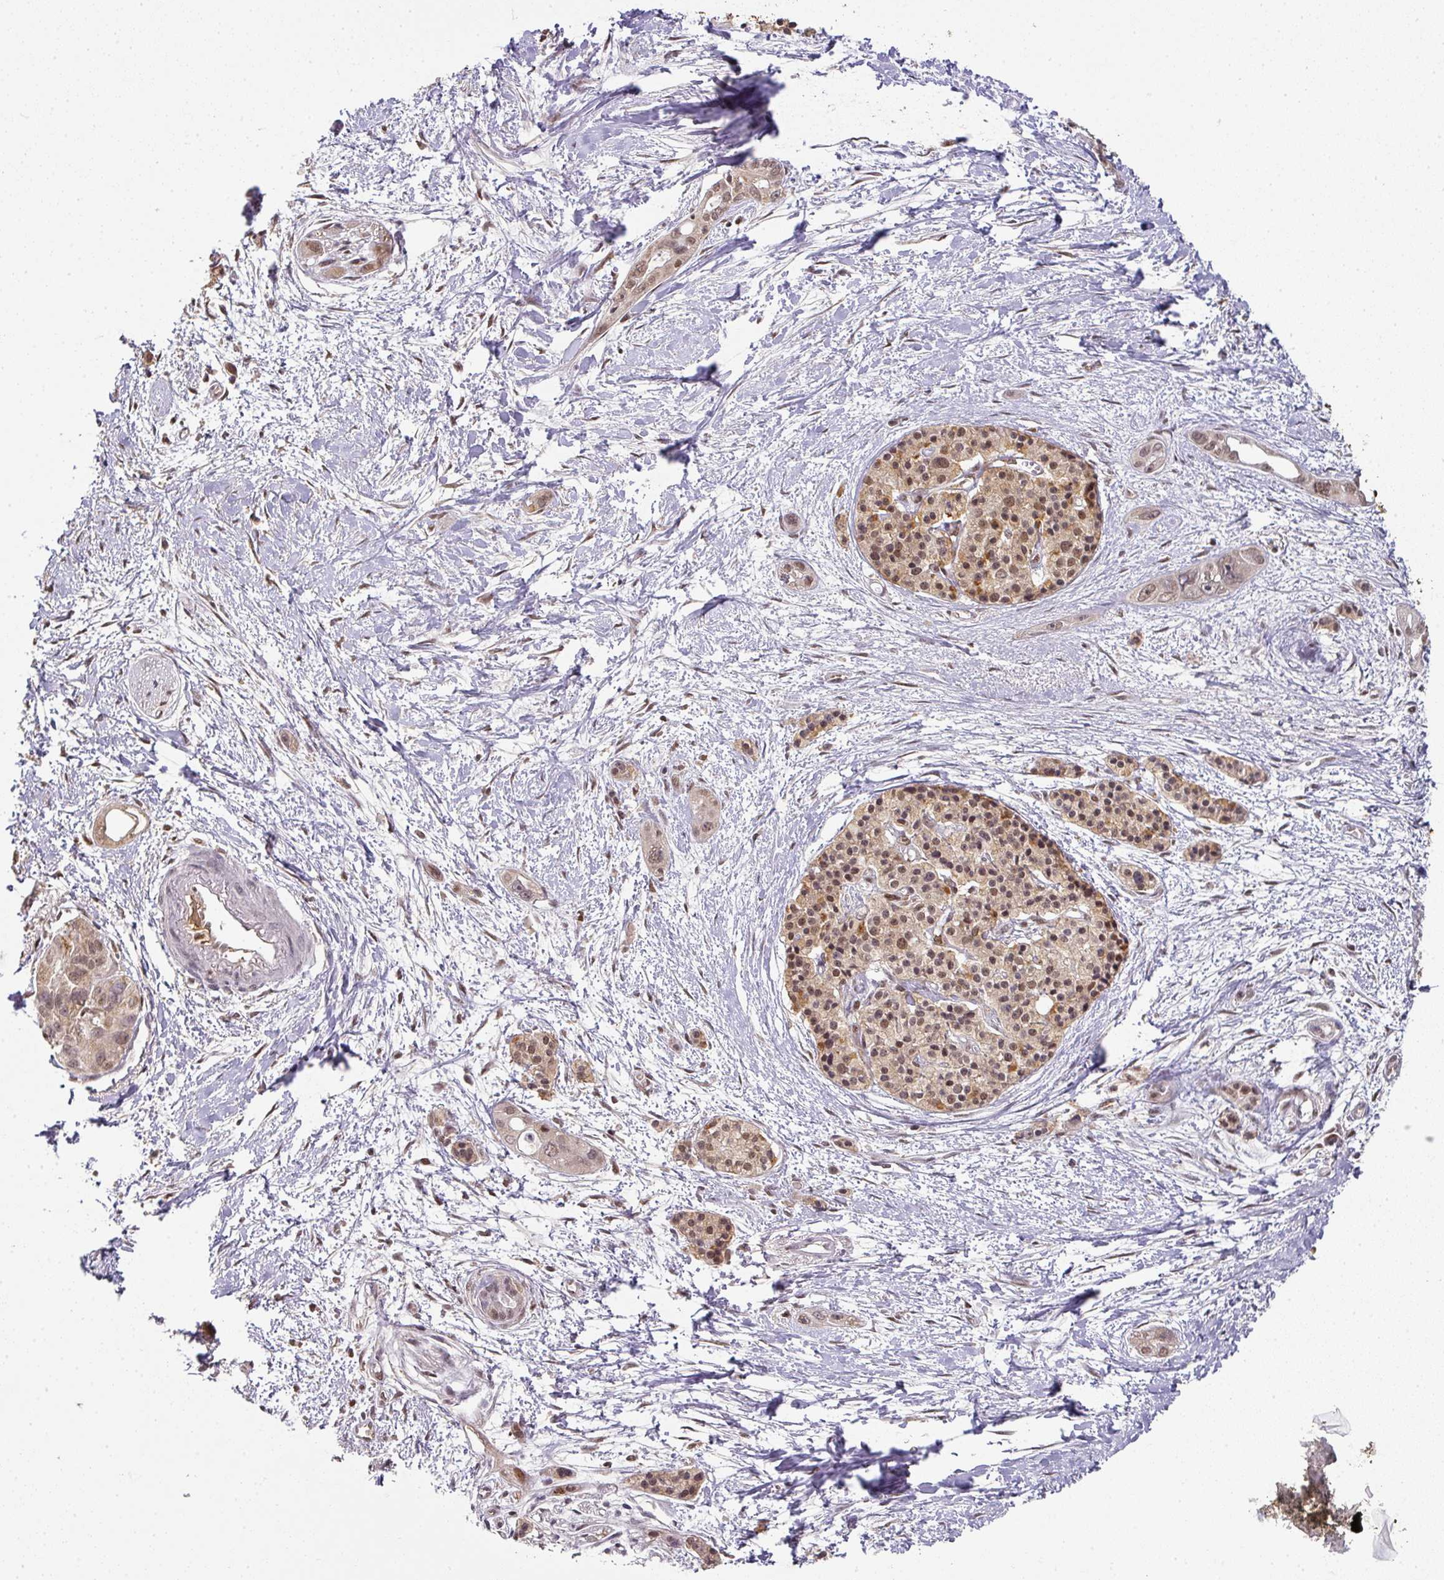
{"staining": {"intensity": "moderate", "quantity": "25%-75%", "location": "cytoplasmic/membranous,nuclear"}, "tissue": "pancreatic cancer", "cell_type": "Tumor cells", "image_type": "cancer", "snomed": [{"axis": "morphology", "description": "Adenocarcinoma, NOS"}, {"axis": "topography", "description": "Pancreas"}], "caption": "This histopathology image exhibits immunohistochemistry (IHC) staining of human pancreatic adenocarcinoma, with medium moderate cytoplasmic/membranous and nuclear expression in about 25%-75% of tumor cells.", "gene": "RANBP9", "patient": {"sex": "female", "age": 50}}